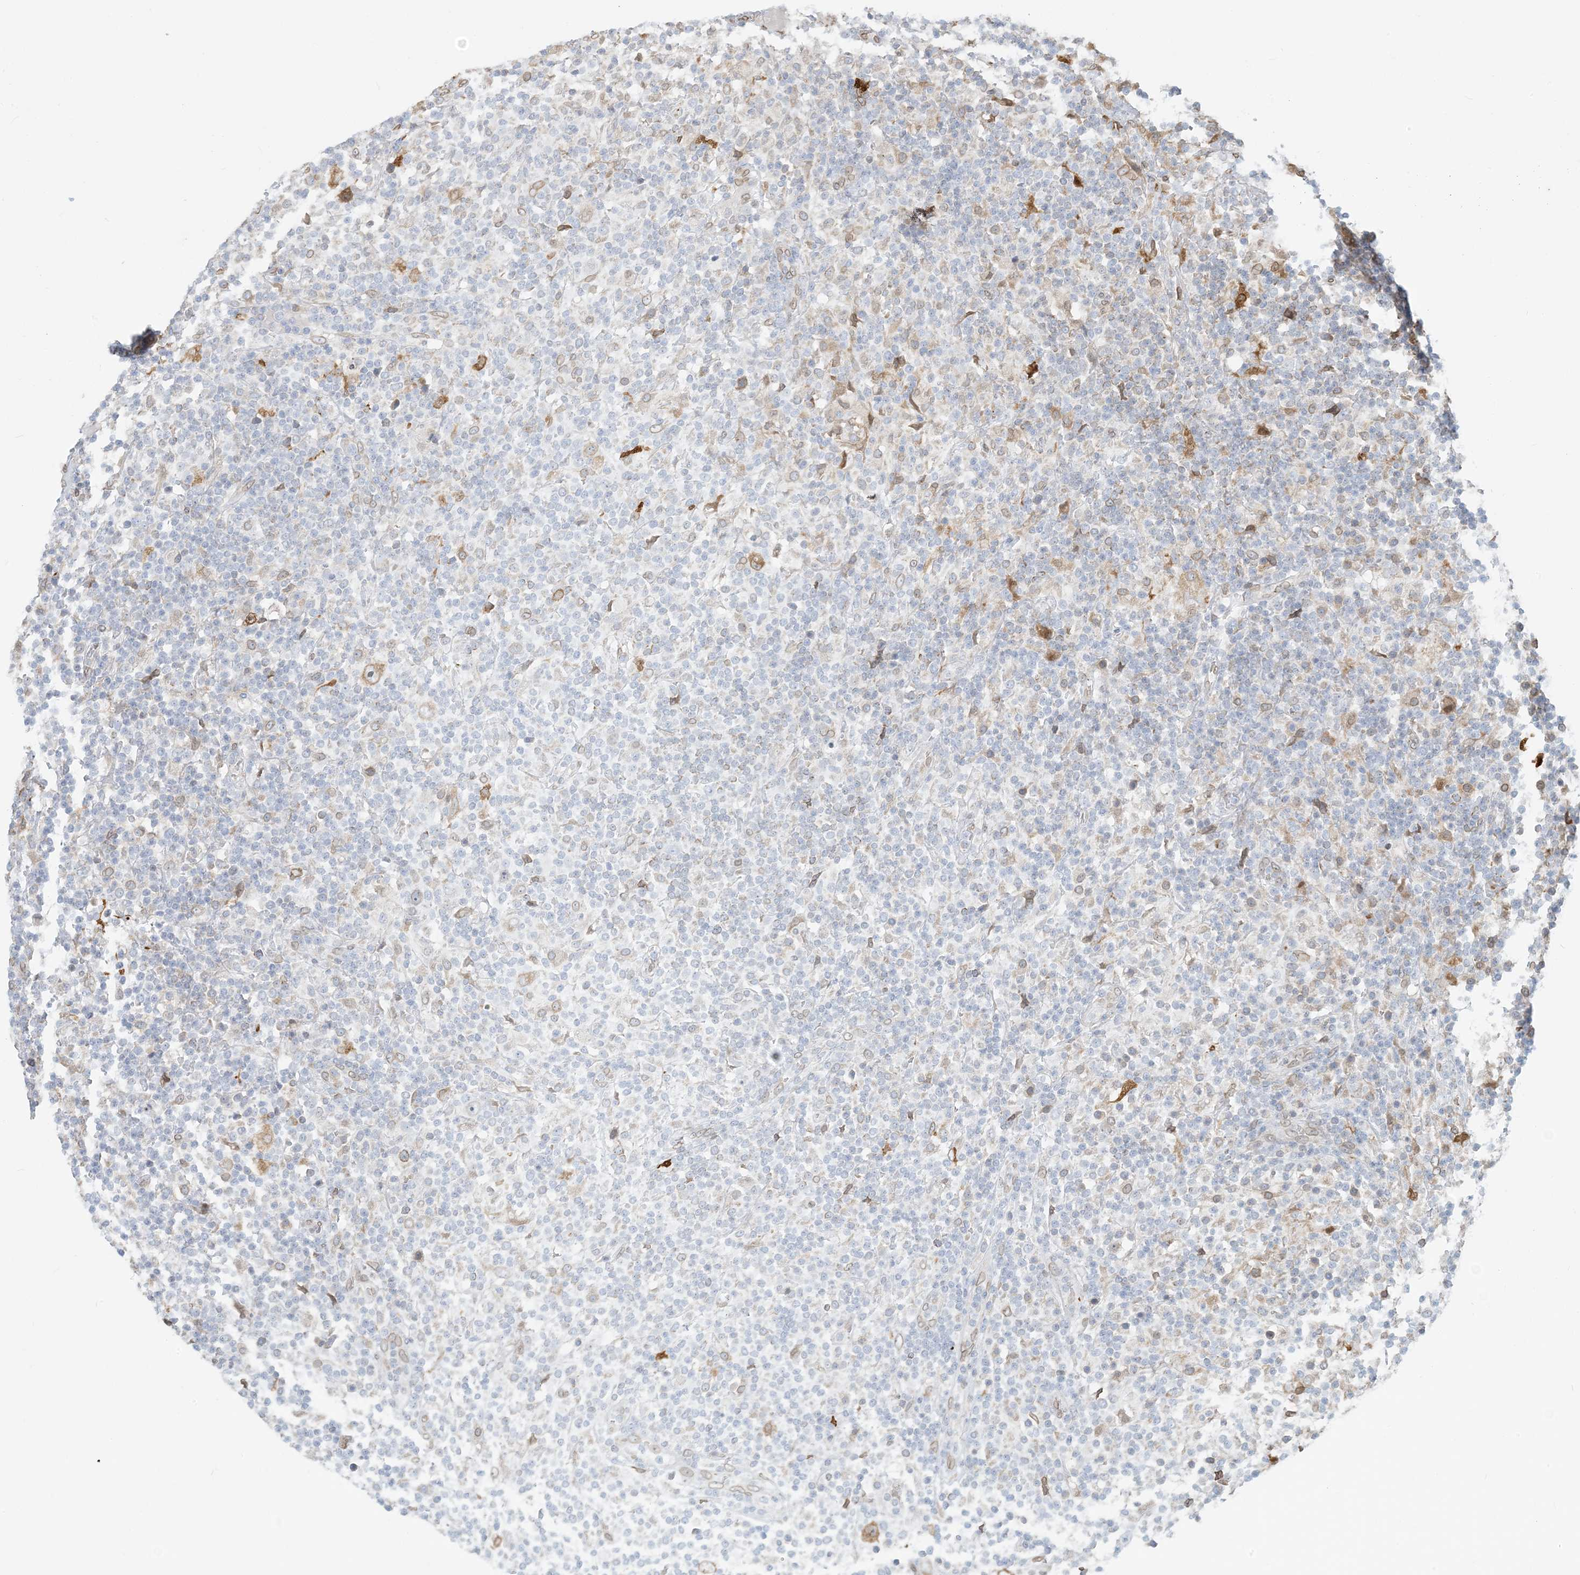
{"staining": {"intensity": "moderate", "quantity": "25%-75%", "location": "cytoplasmic/membranous,nuclear"}, "tissue": "lymphoma", "cell_type": "Tumor cells", "image_type": "cancer", "snomed": [{"axis": "morphology", "description": "Hodgkin's disease, NOS"}, {"axis": "topography", "description": "Lymph node"}], "caption": "The micrograph displays immunohistochemical staining of lymphoma. There is moderate cytoplasmic/membranous and nuclear staining is identified in approximately 25%-75% of tumor cells.", "gene": "WWP1", "patient": {"sex": "male", "age": 70}}